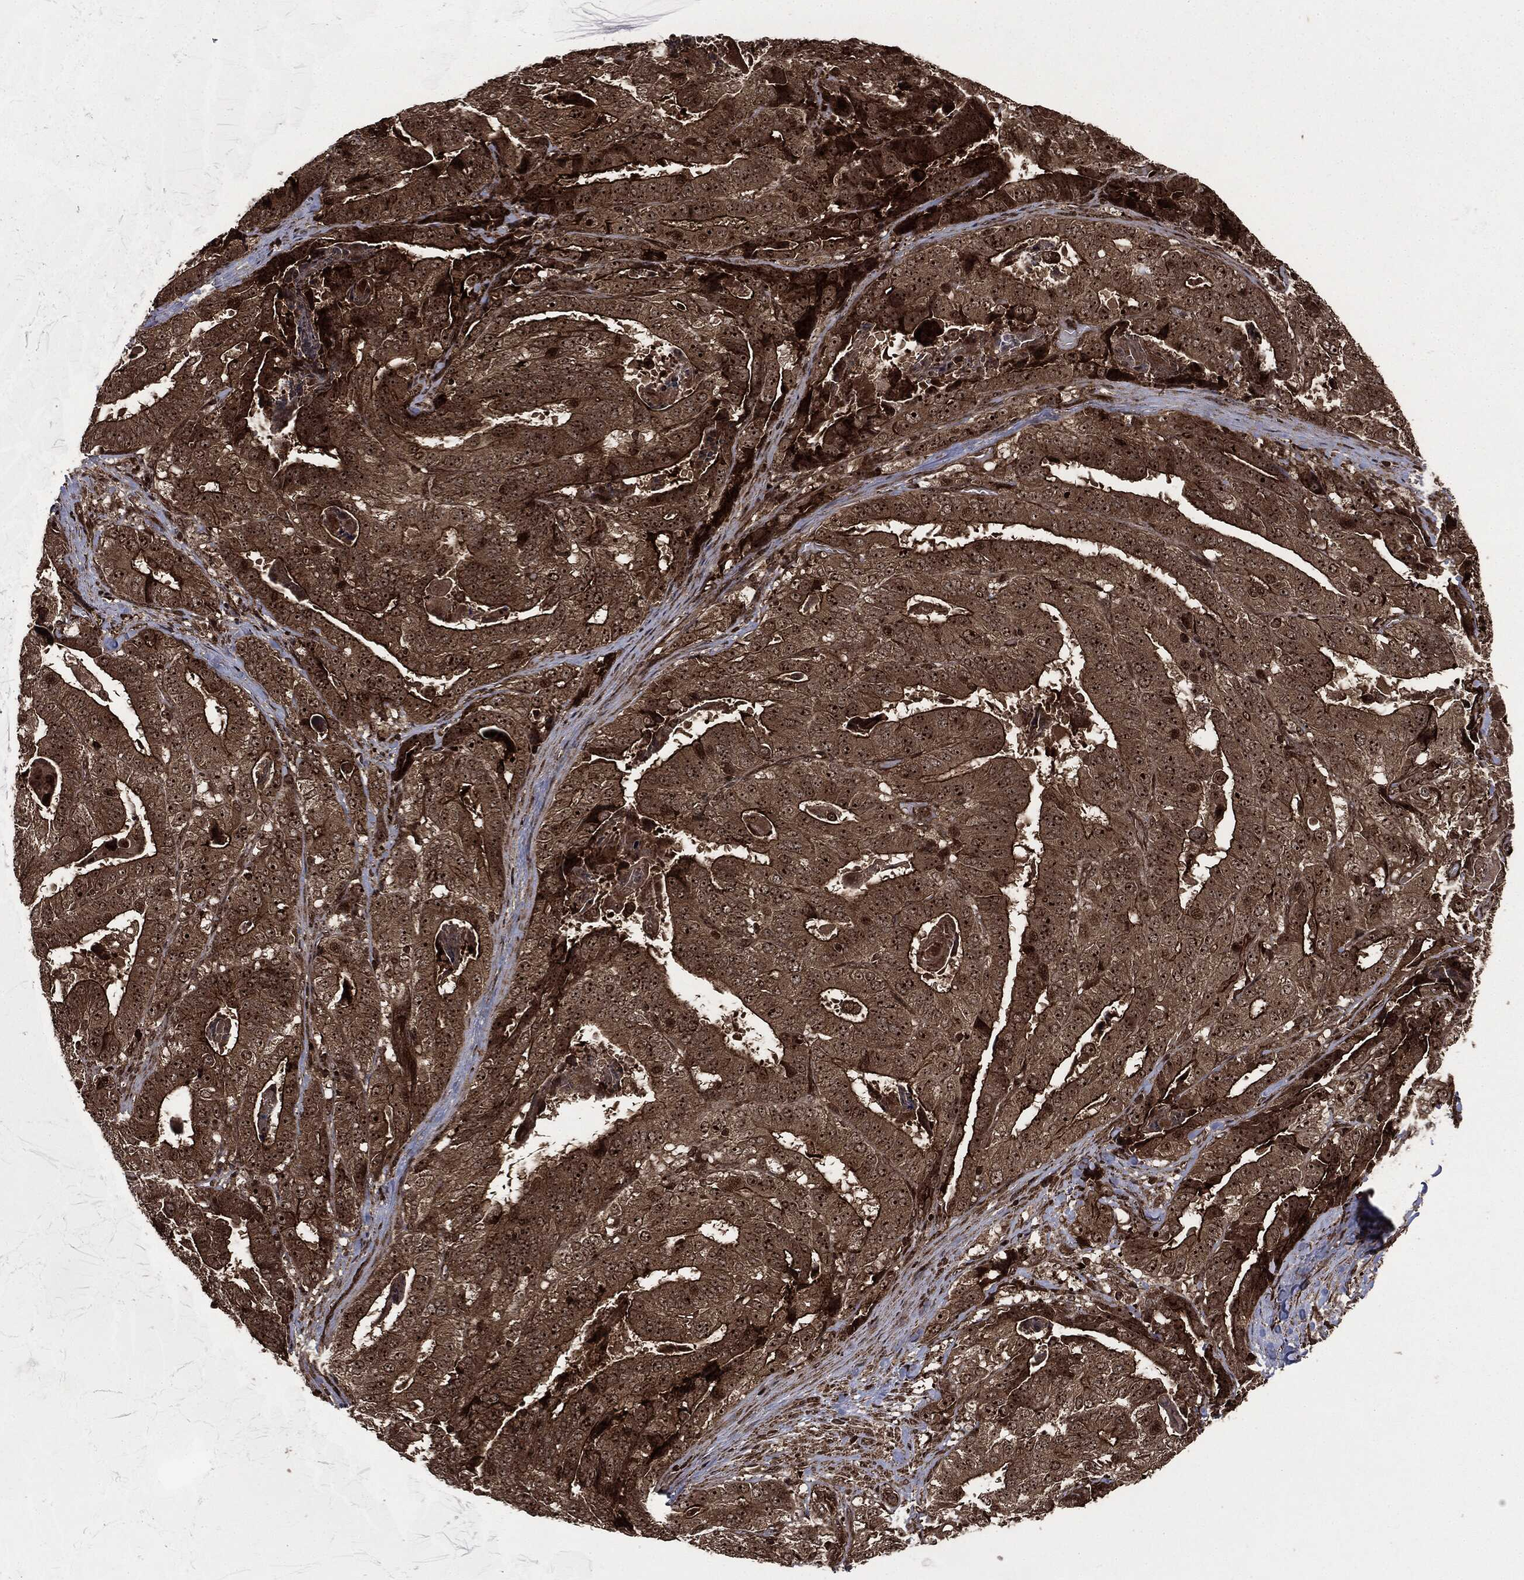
{"staining": {"intensity": "strong", "quantity": ">75%", "location": "cytoplasmic/membranous,nuclear"}, "tissue": "stomach cancer", "cell_type": "Tumor cells", "image_type": "cancer", "snomed": [{"axis": "morphology", "description": "Adenocarcinoma, NOS"}, {"axis": "topography", "description": "Stomach"}], "caption": "A brown stain labels strong cytoplasmic/membranous and nuclear positivity of a protein in human stomach cancer tumor cells.", "gene": "CARD6", "patient": {"sex": "male", "age": 48}}